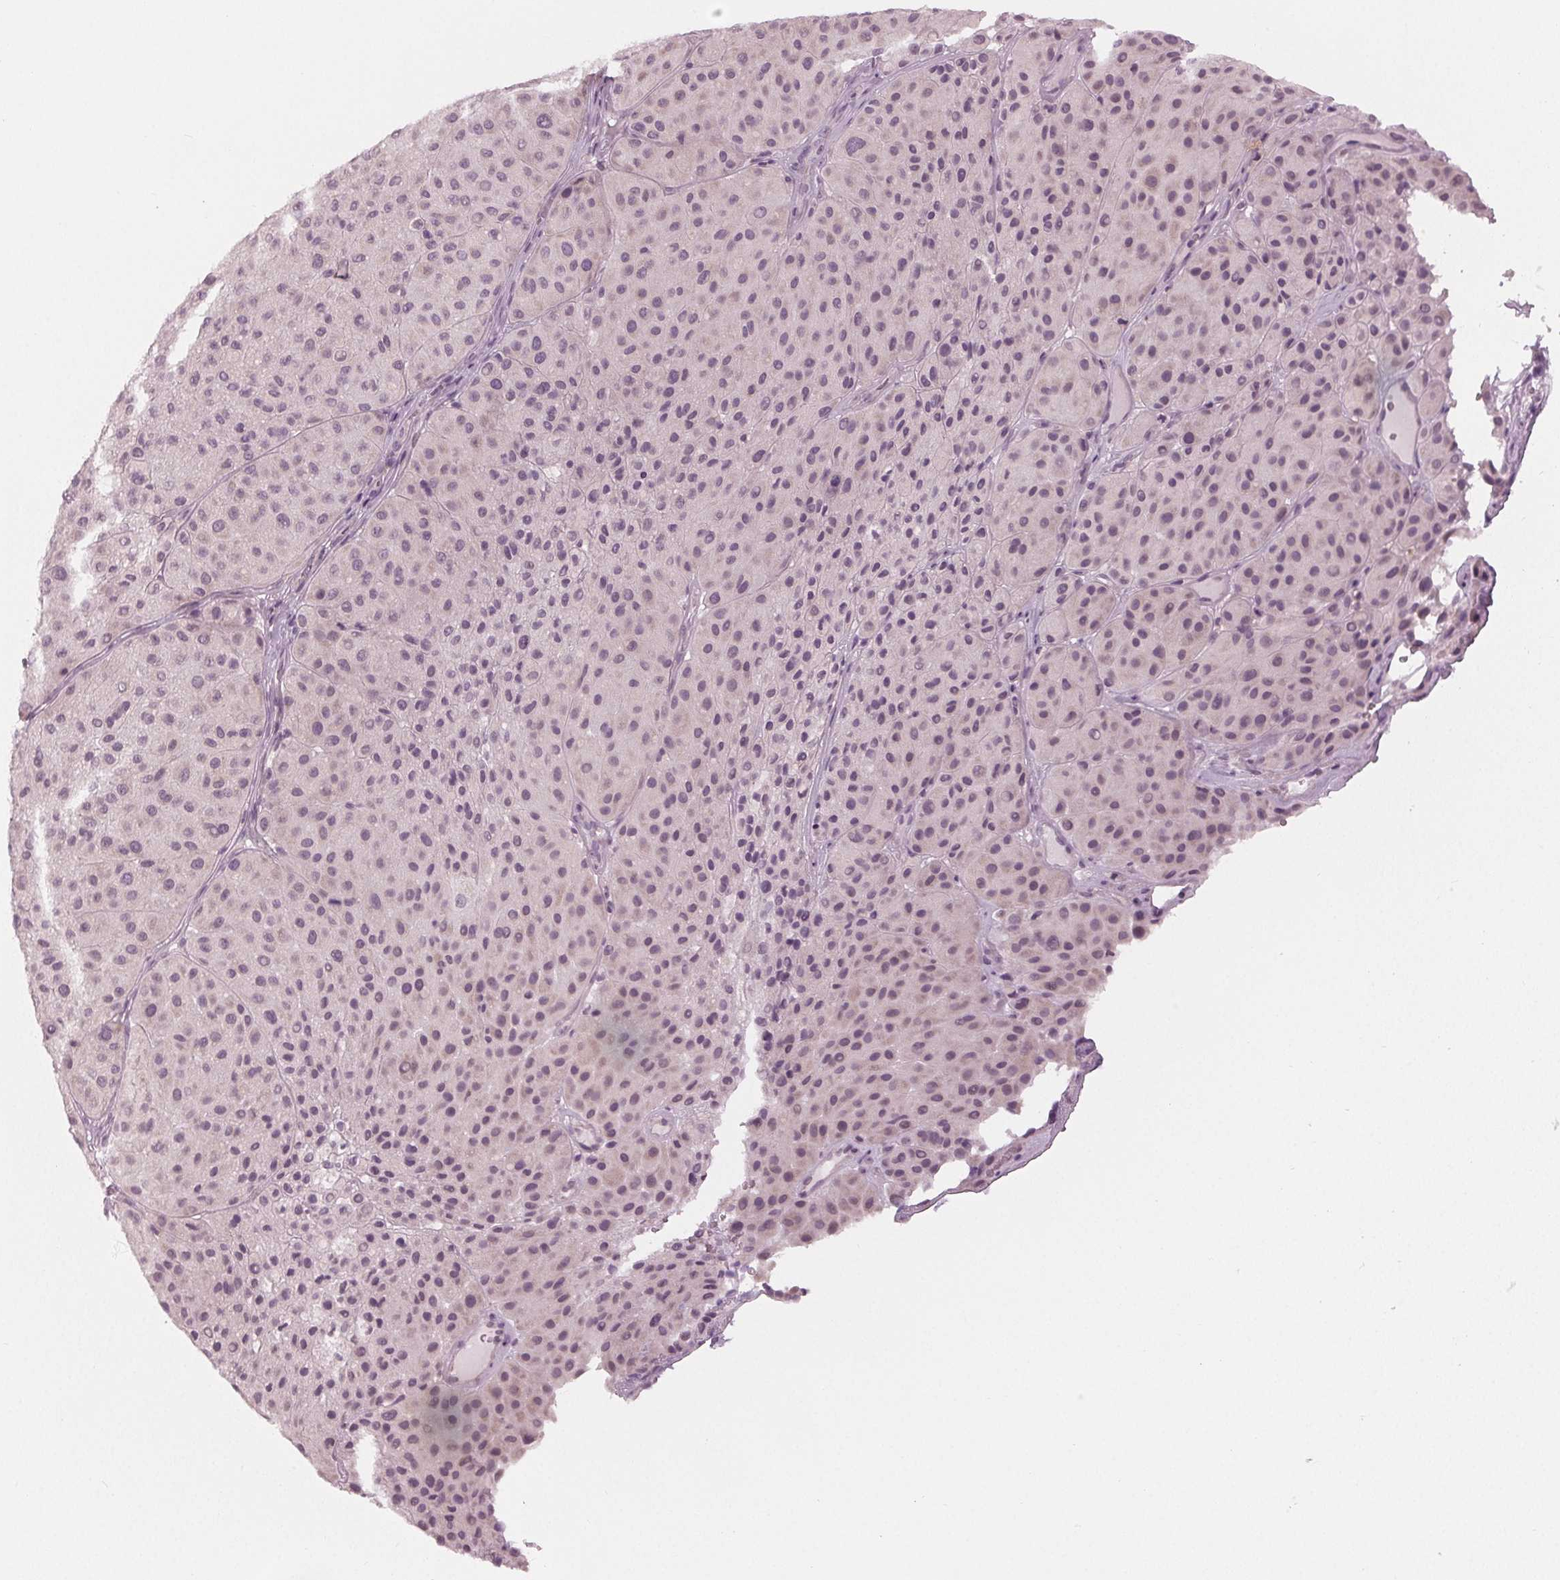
{"staining": {"intensity": "weak", "quantity": "<25%", "location": "nuclear"}, "tissue": "melanoma", "cell_type": "Tumor cells", "image_type": "cancer", "snomed": [{"axis": "morphology", "description": "Malignant melanoma, Metastatic site"}, {"axis": "topography", "description": "Smooth muscle"}], "caption": "Immunohistochemistry histopathology image of neoplastic tissue: human melanoma stained with DAB (3,3'-diaminobenzidine) shows no significant protein positivity in tumor cells.", "gene": "PRAP1", "patient": {"sex": "male", "age": 41}}